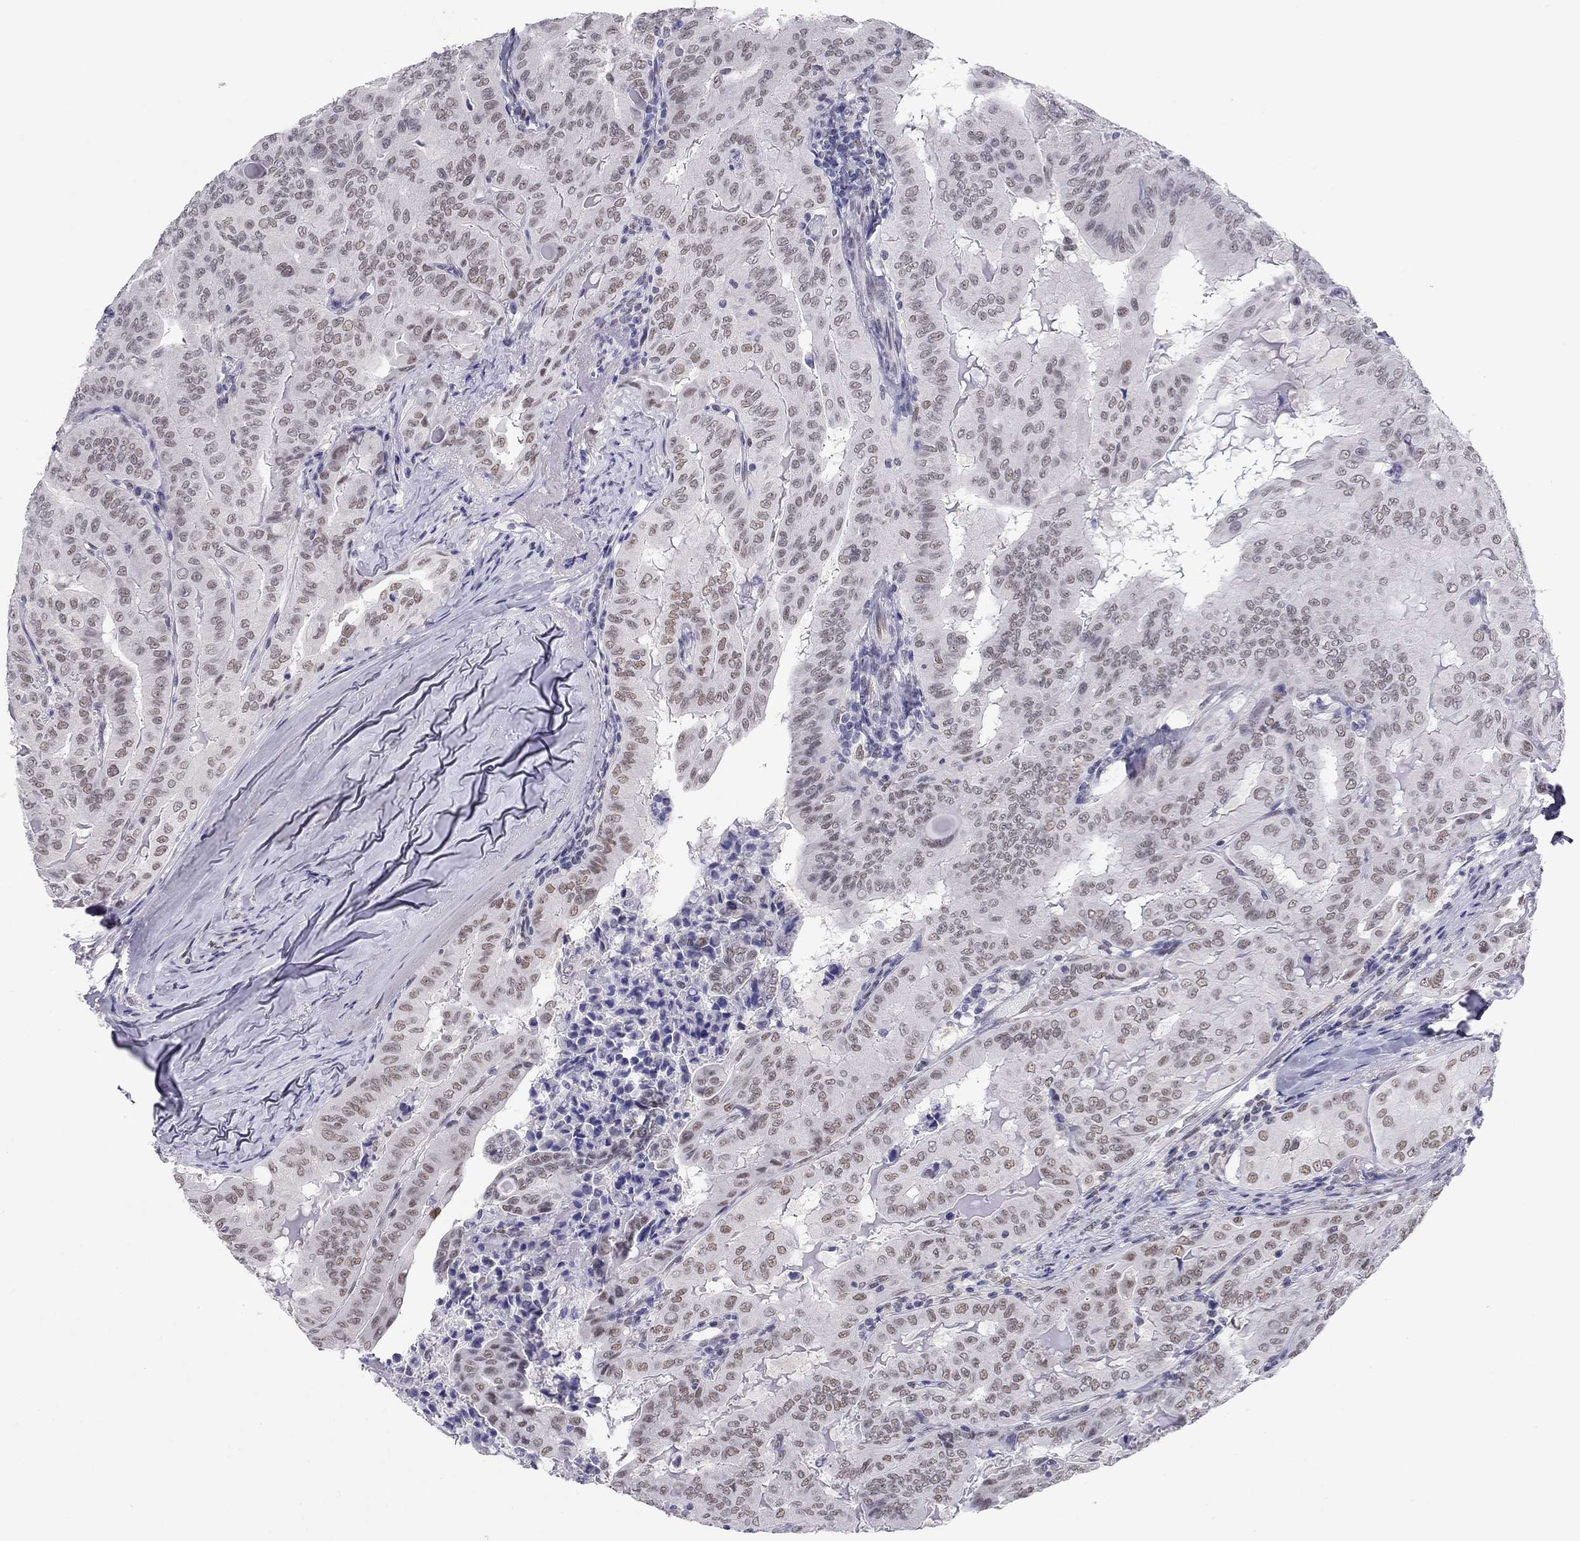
{"staining": {"intensity": "weak", "quantity": ">75%", "location": "nuclear"}, "tissue": "thyroid cancer", "cell_type": "Tumor cells", "image_type": "cancer", "snomed": [{"axis": "morphology", "description": "Papillary adenocarcinoma, NOS"}, {"axis": "topography", "description": "Thyroid gland"}], "caption": "Immunohistochemical staining of thyroid papillary adenocarcinoma demonstrates low levels of weak nuclear positivity in approximately >75% of tumor cells.", "gene": "DOT1L", "patient": {"sex": "female", "age": 68}}